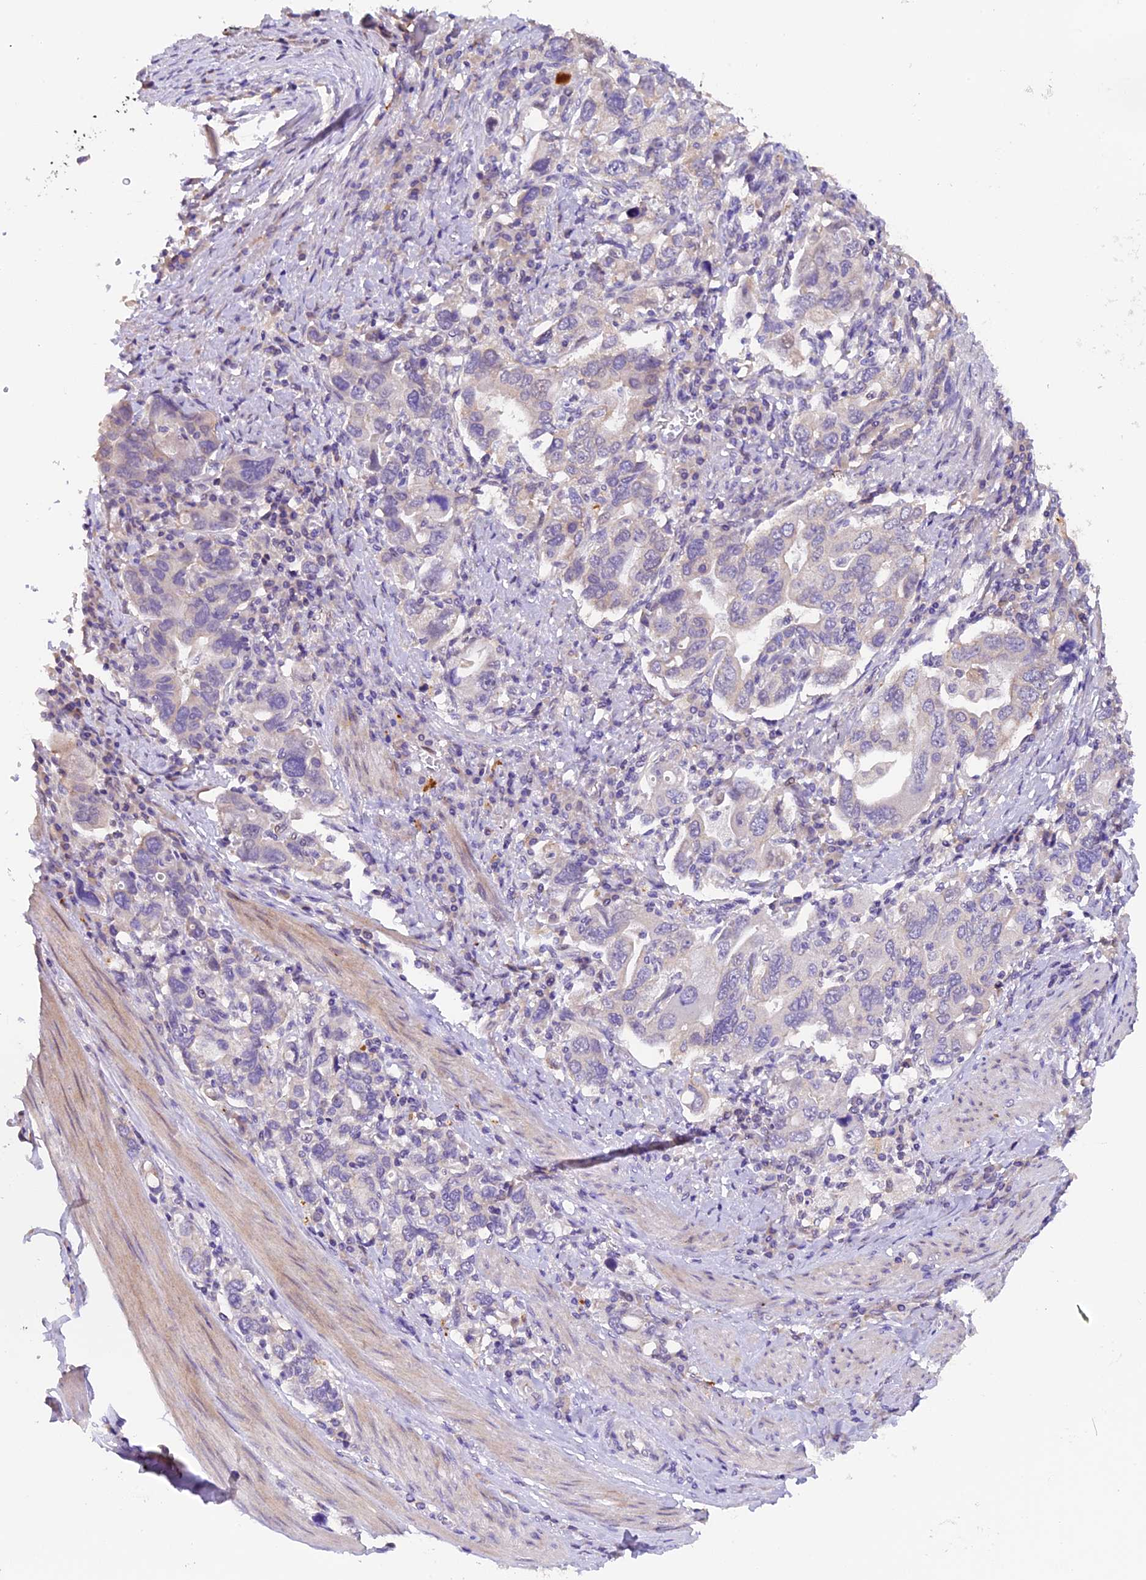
{"staining": {"intensity": "negative", "quantity": "none", "location": "none"}, "tissue": "stomach cancer", "cell_type": "Tumor cells", "image_type": "cancer", "snomed": [{"axis": "morphology", "description": "Adenocarcinoma, NOS"}, {"axis": "topography", "description": "Stomach, upper"}, {"axis": "topography", "description": "Stomach"}], "caption": "Adenocarcinoma (stomach) was stained to show a protein in brown. There is no significant positivity in tumor cells.", "gene": "NCK2", "patient": {"sex": "male", "age": 62}}